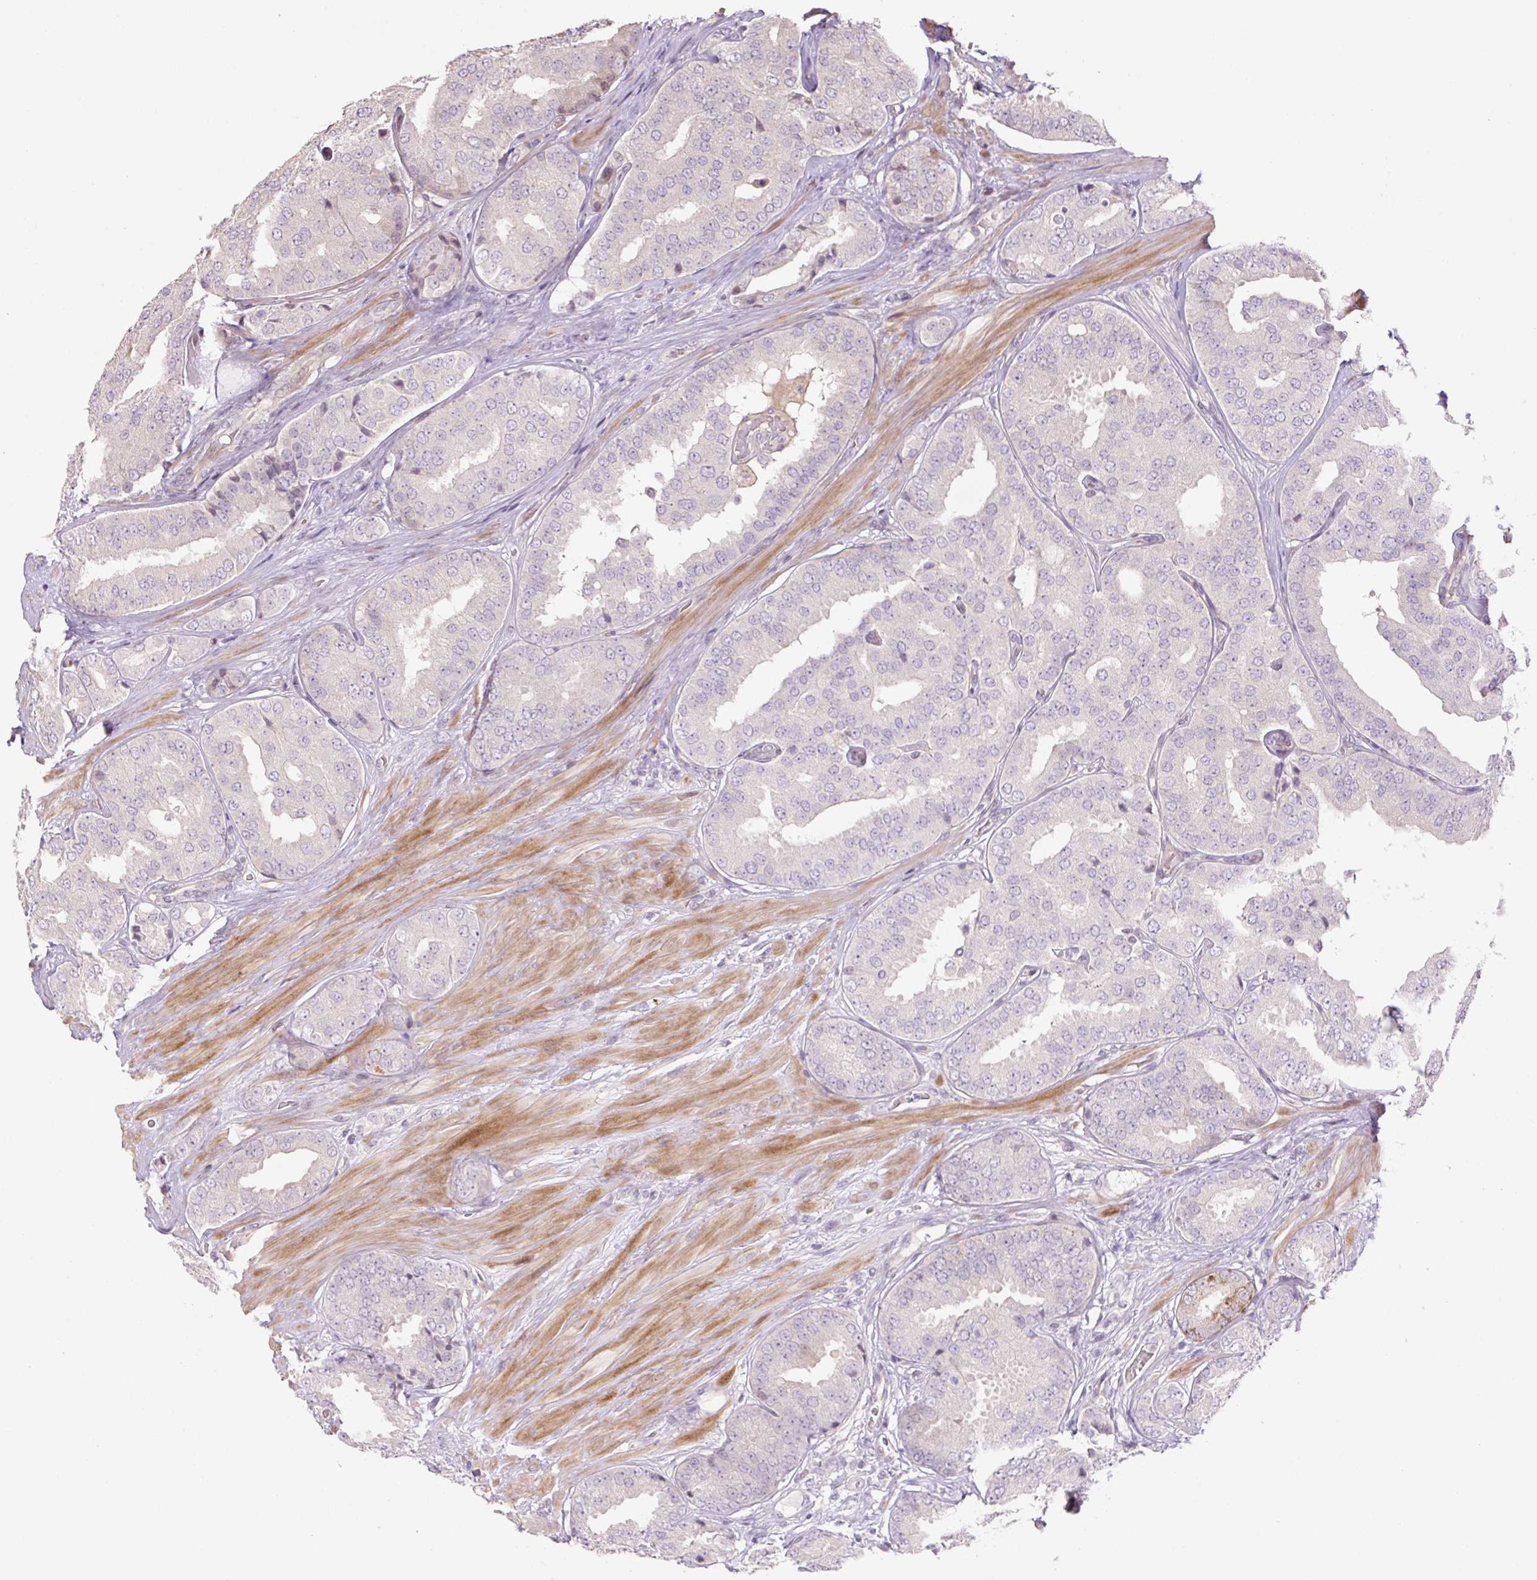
{"staining": {"intensity": "negative", "quantity": "none", "location": "none"}, "tissue": "prostate cancer", "cell_type": "Tumor cells", "image_type": "cancer", "snomed": [{"axis": "morphology", "description": "Adenocarcinoma, High grade"}, {"axis": "topography", "description": "Prostate"}], "caption": "IHC photomicrograph of neoplastic tissue: human prostate adenocarcinoma (high-grade) stained with DAB (3,3'-diaminobenzidine) reveals no significant protein staining in tumor cells. Nuclei are stained in blue.", "gene": "ZNF552", "patient": {"sex": "male", "age": 63}}